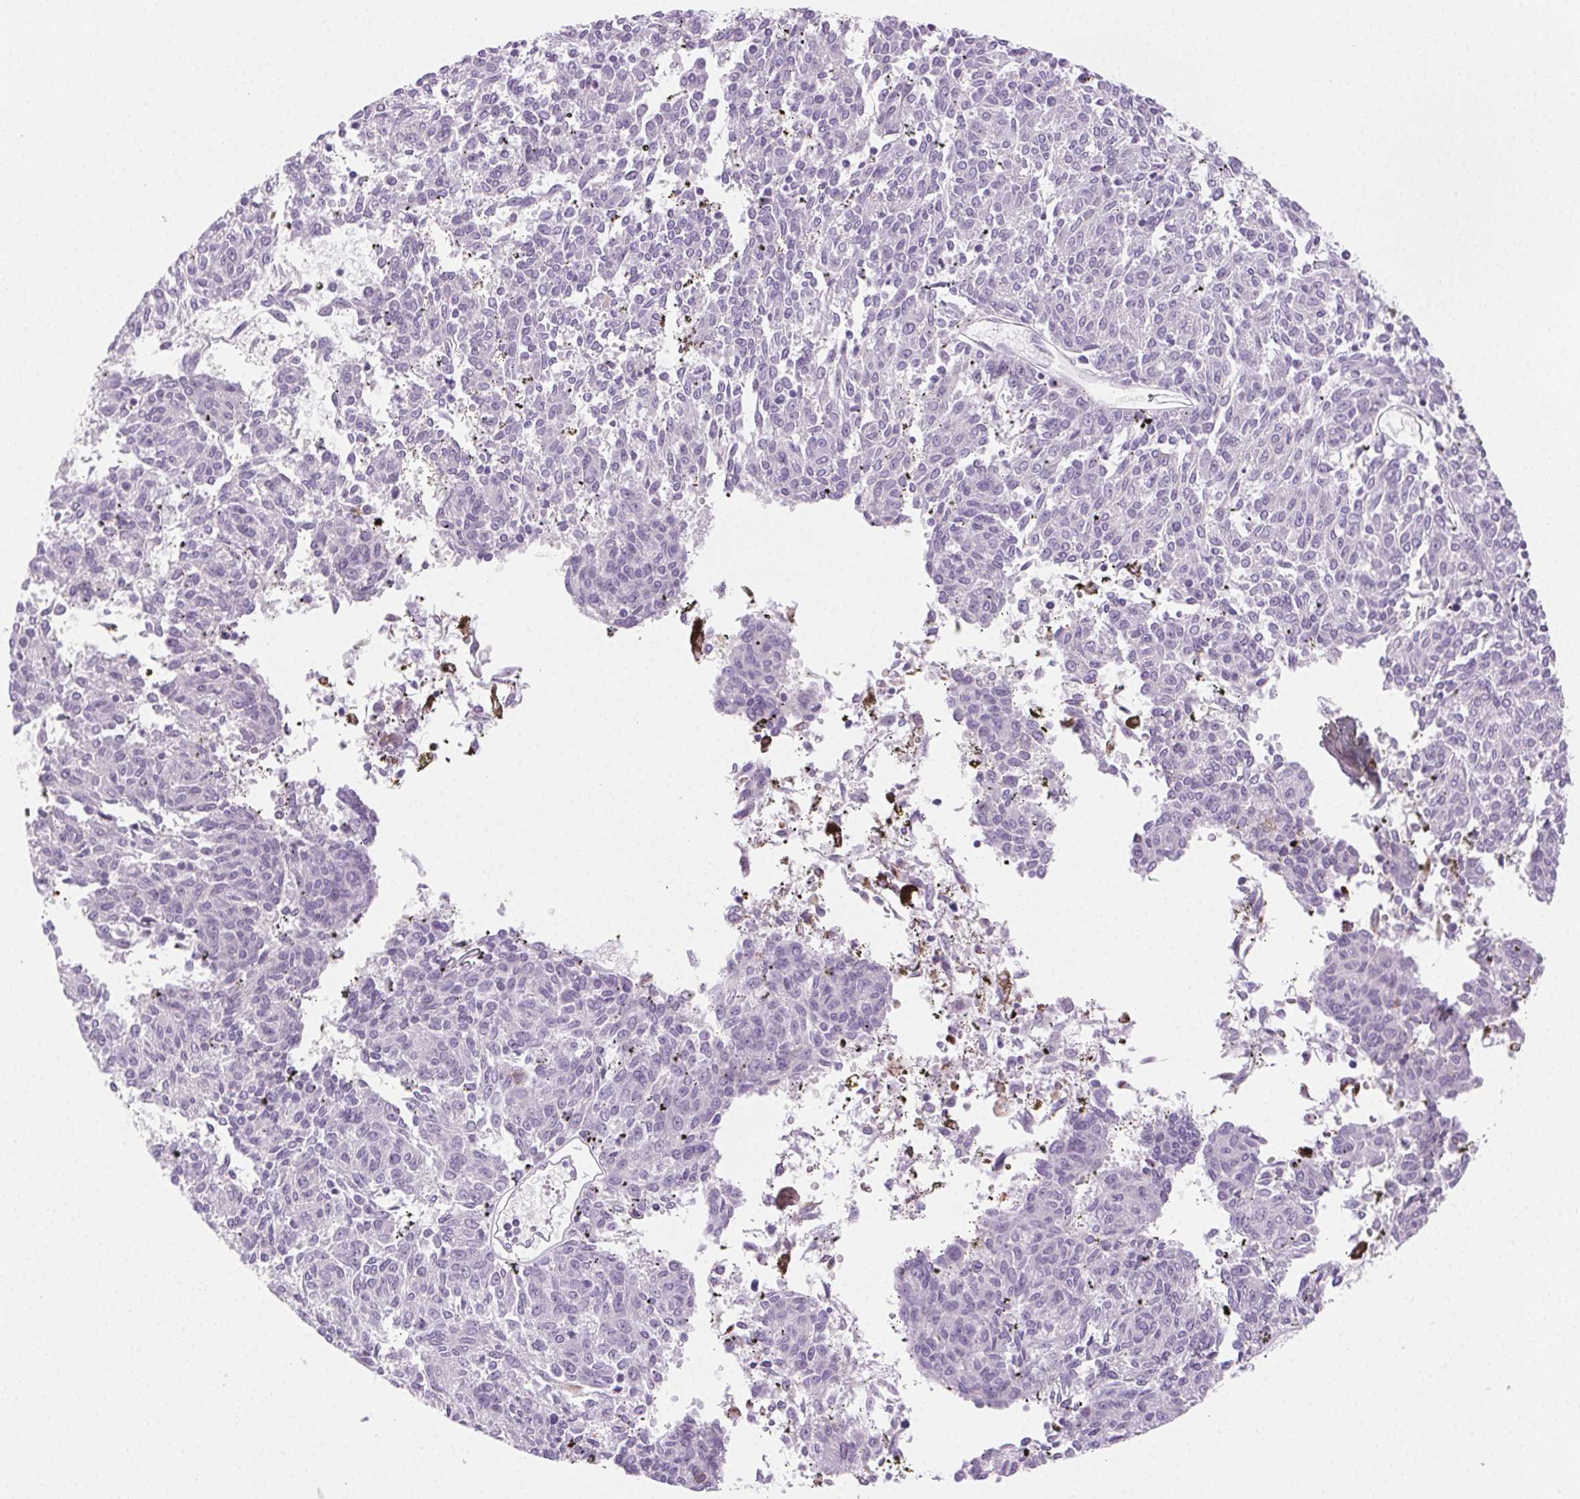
{"staining": {"intensity": "negative", "quantity": "none", "location": "none"}, "tissue": "melanoma", "cell_type": "Tumor cells", "image_type": "cancer", "snomed": [{"axis": "morphology", "description": "Malignant melanoma, NOS"}, {"axis": "topography", "description": "Skin"}], "caption": "Human malignant melanoma stained for a protein using immunohistochemistry (IHC) reveals no positivity in tumor cells.", "gene": "TMEM45A", "patient": {"sex": "female", "age": 72}}